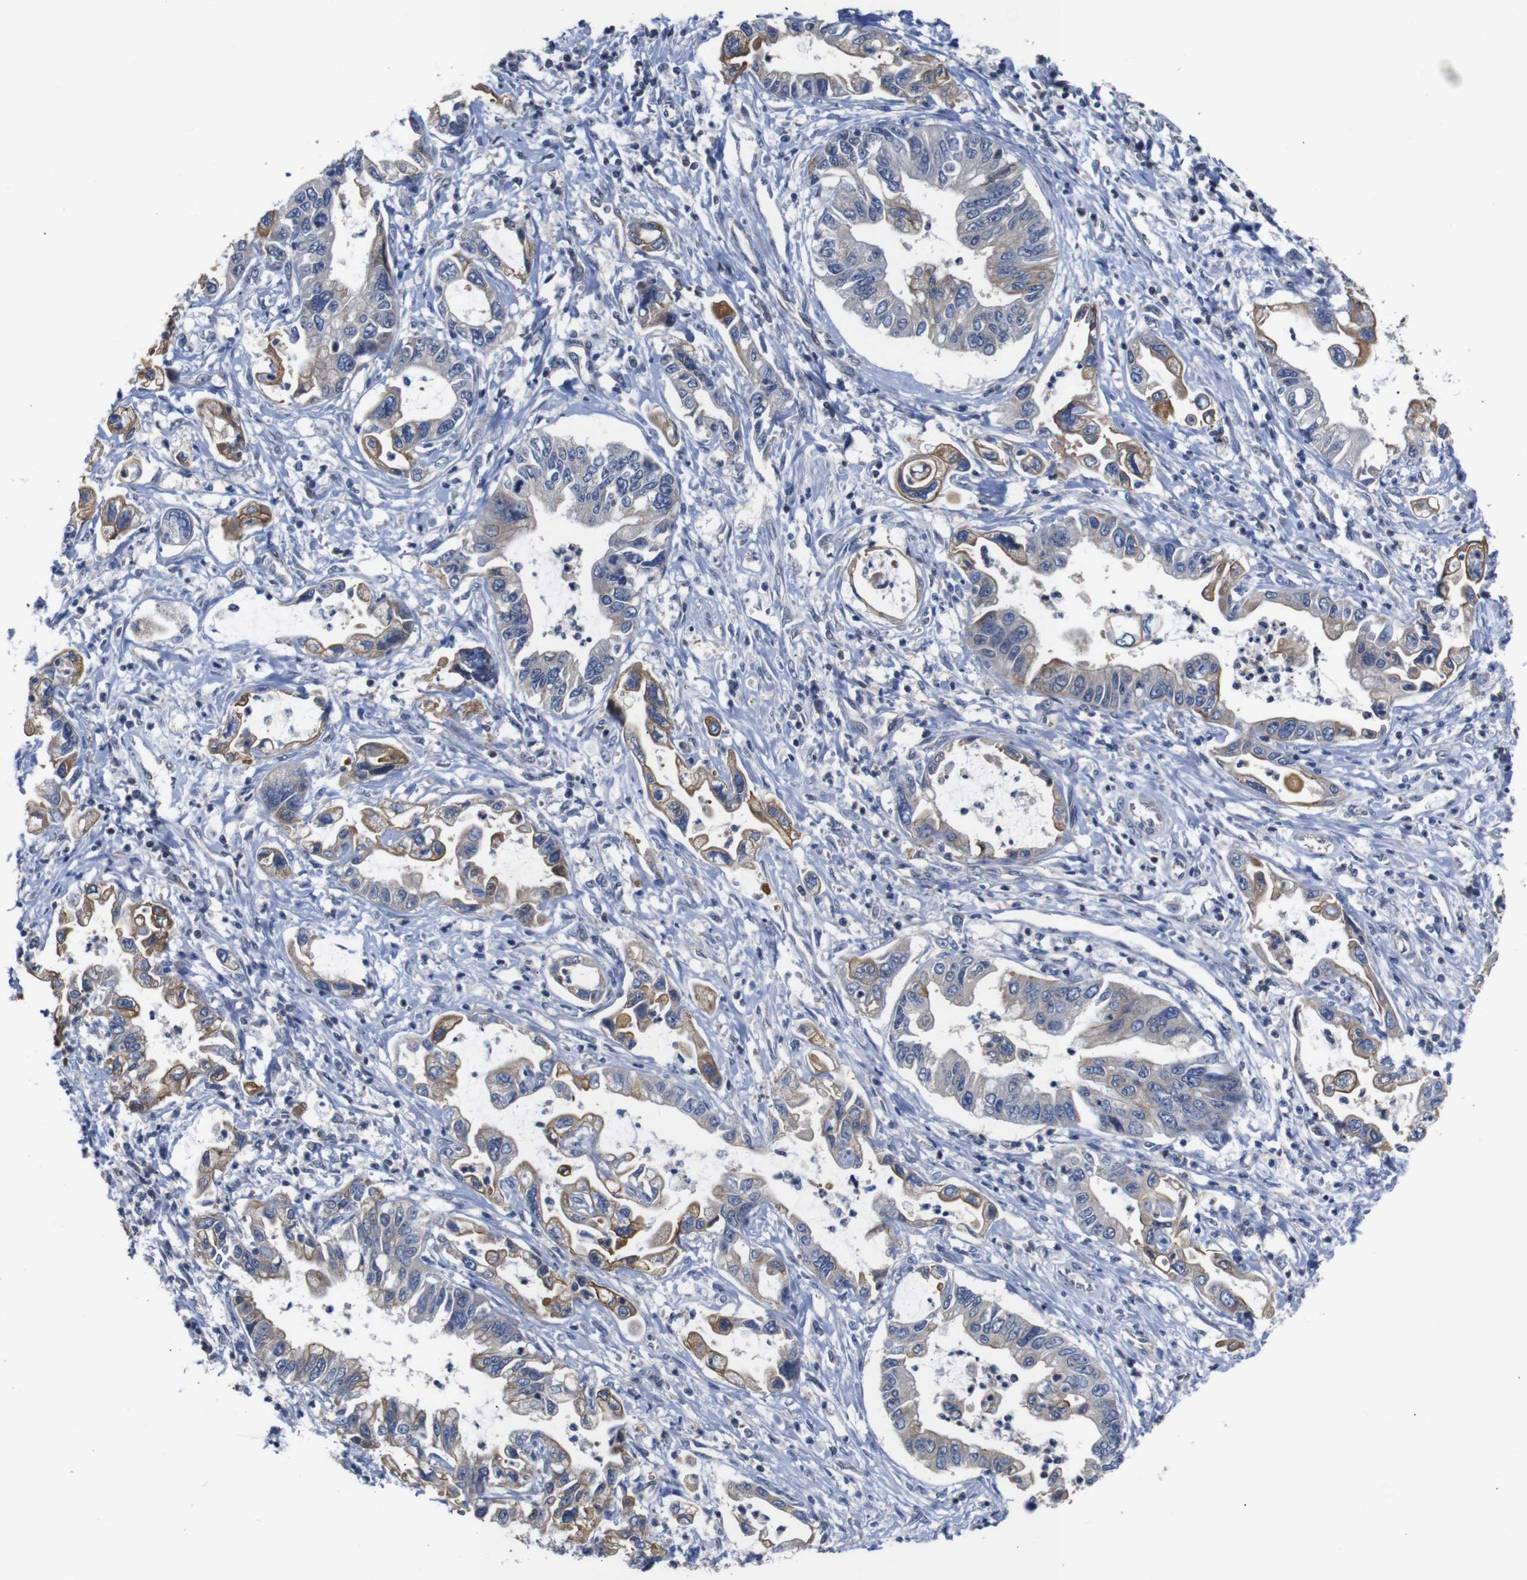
{"staining": {"intensity": "moderate", "quantity": "25%-75%", "location": "cytoplasmic/membranous"}, "tissue": "pancreatic cancer", "cell_type": "Tumor cells", "image_type": "cancer", "snomed": [{"axis": "morphology", "description": "Adenocarcinoma, NOS"}, {"axis": "topography", "description": "Pancreas"}], "caption": "Immunohistochemistry (IHC) photomicrograph of adenocarcinoma (pancreatic) stained for a protein (brown), which shows medium levels of moderate cytoplasmic/membranous staining in about 25%-75% of tumor cells.", "gene": "BRWD3", "patient": {"sex": "male", "age": 56}}